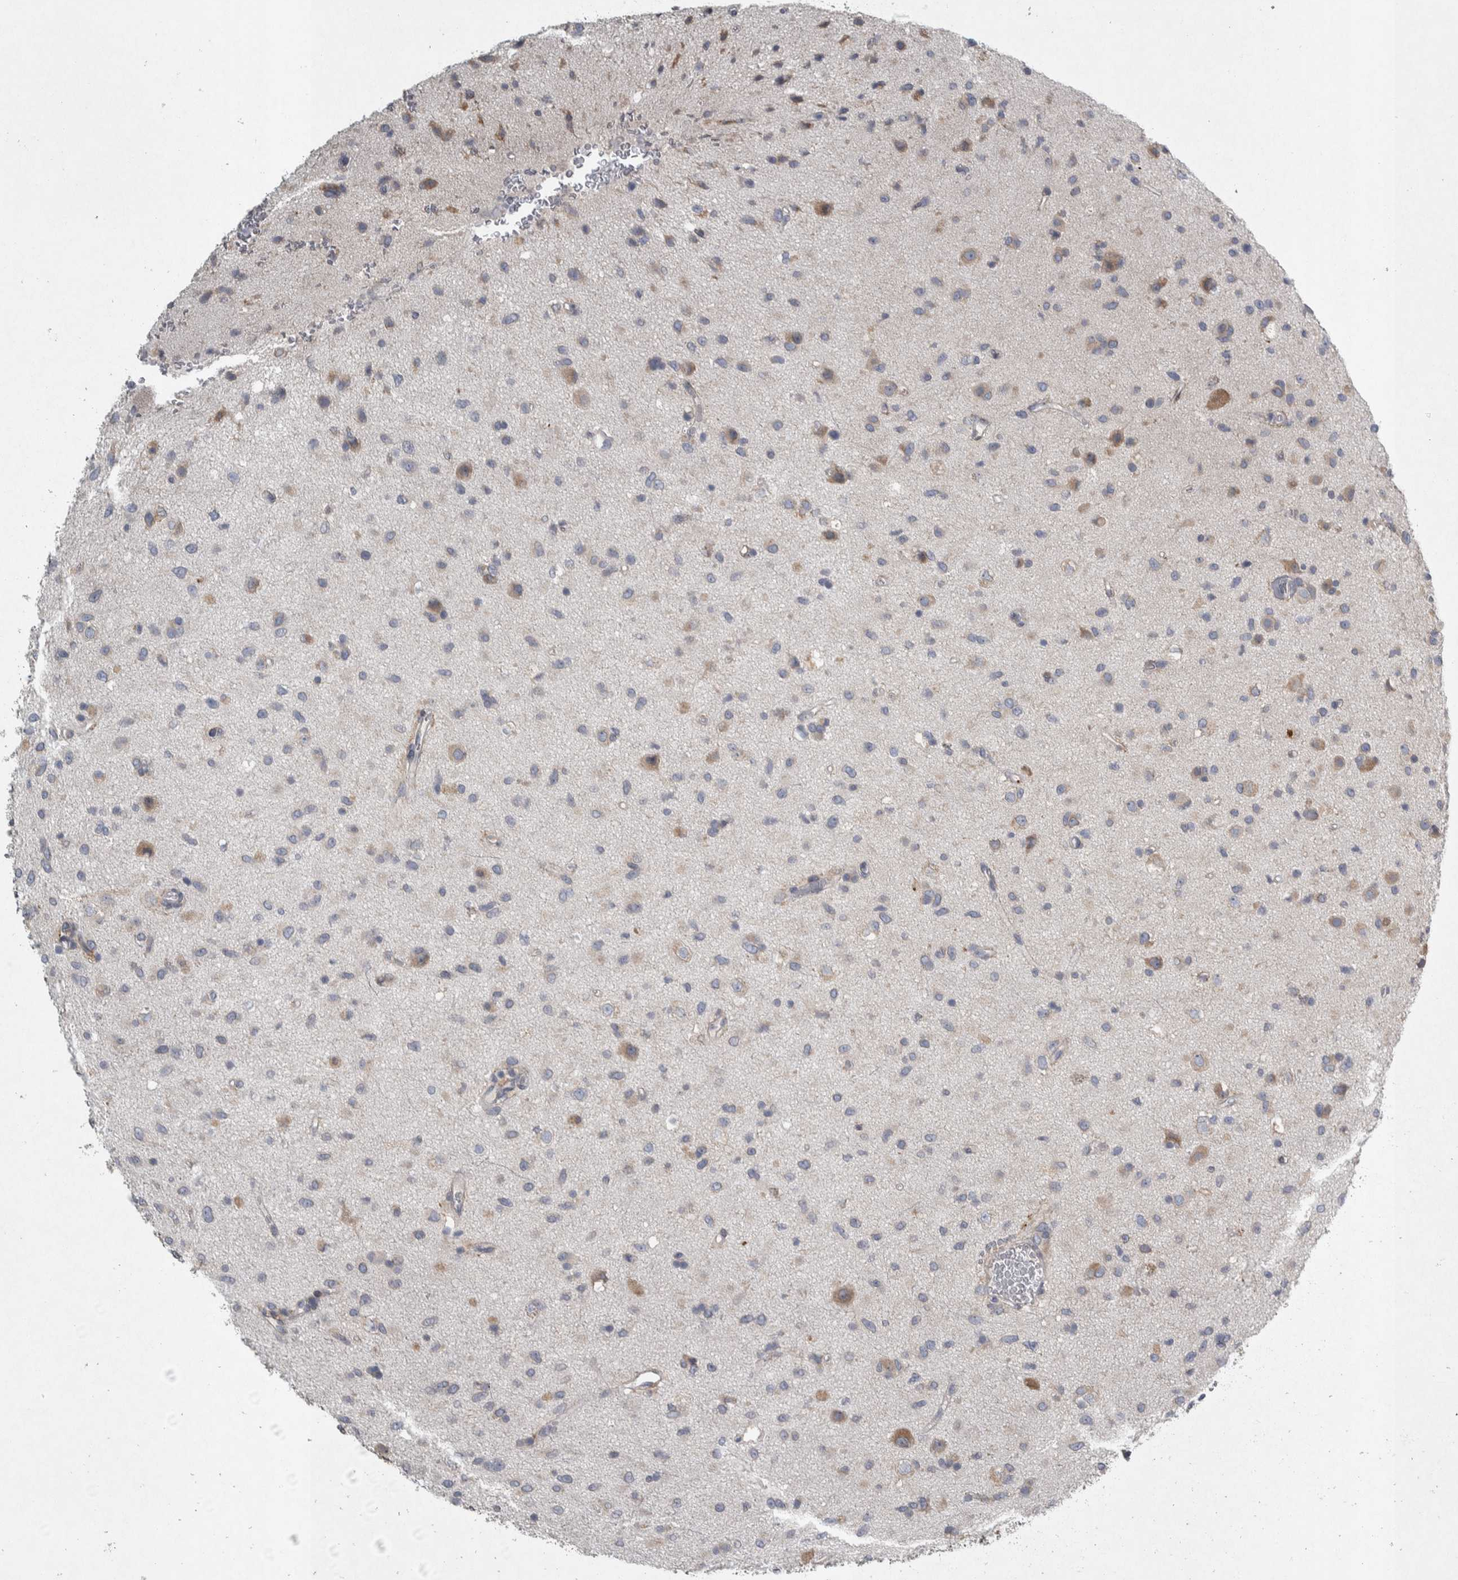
{"staining": {"intensity": "weak", "quantity": "<25%", "location": "cytoplasmic/membranous"}, "tissue": "glioma", "cell_type": "Tumor cells", "image_type": "cancer", "snomed": [{"axis": "morphology", "description": "Glioma, malignant, Low grade"}, {"axis": "topography", "description": "Brain"}], "caption": "This is a micrograph of IHC staining of malignant low-grade glioma, which shows no expression in tumor cells.", "gene": "SIGMAR1", "patient": {"sex": "male", "age": 77}}